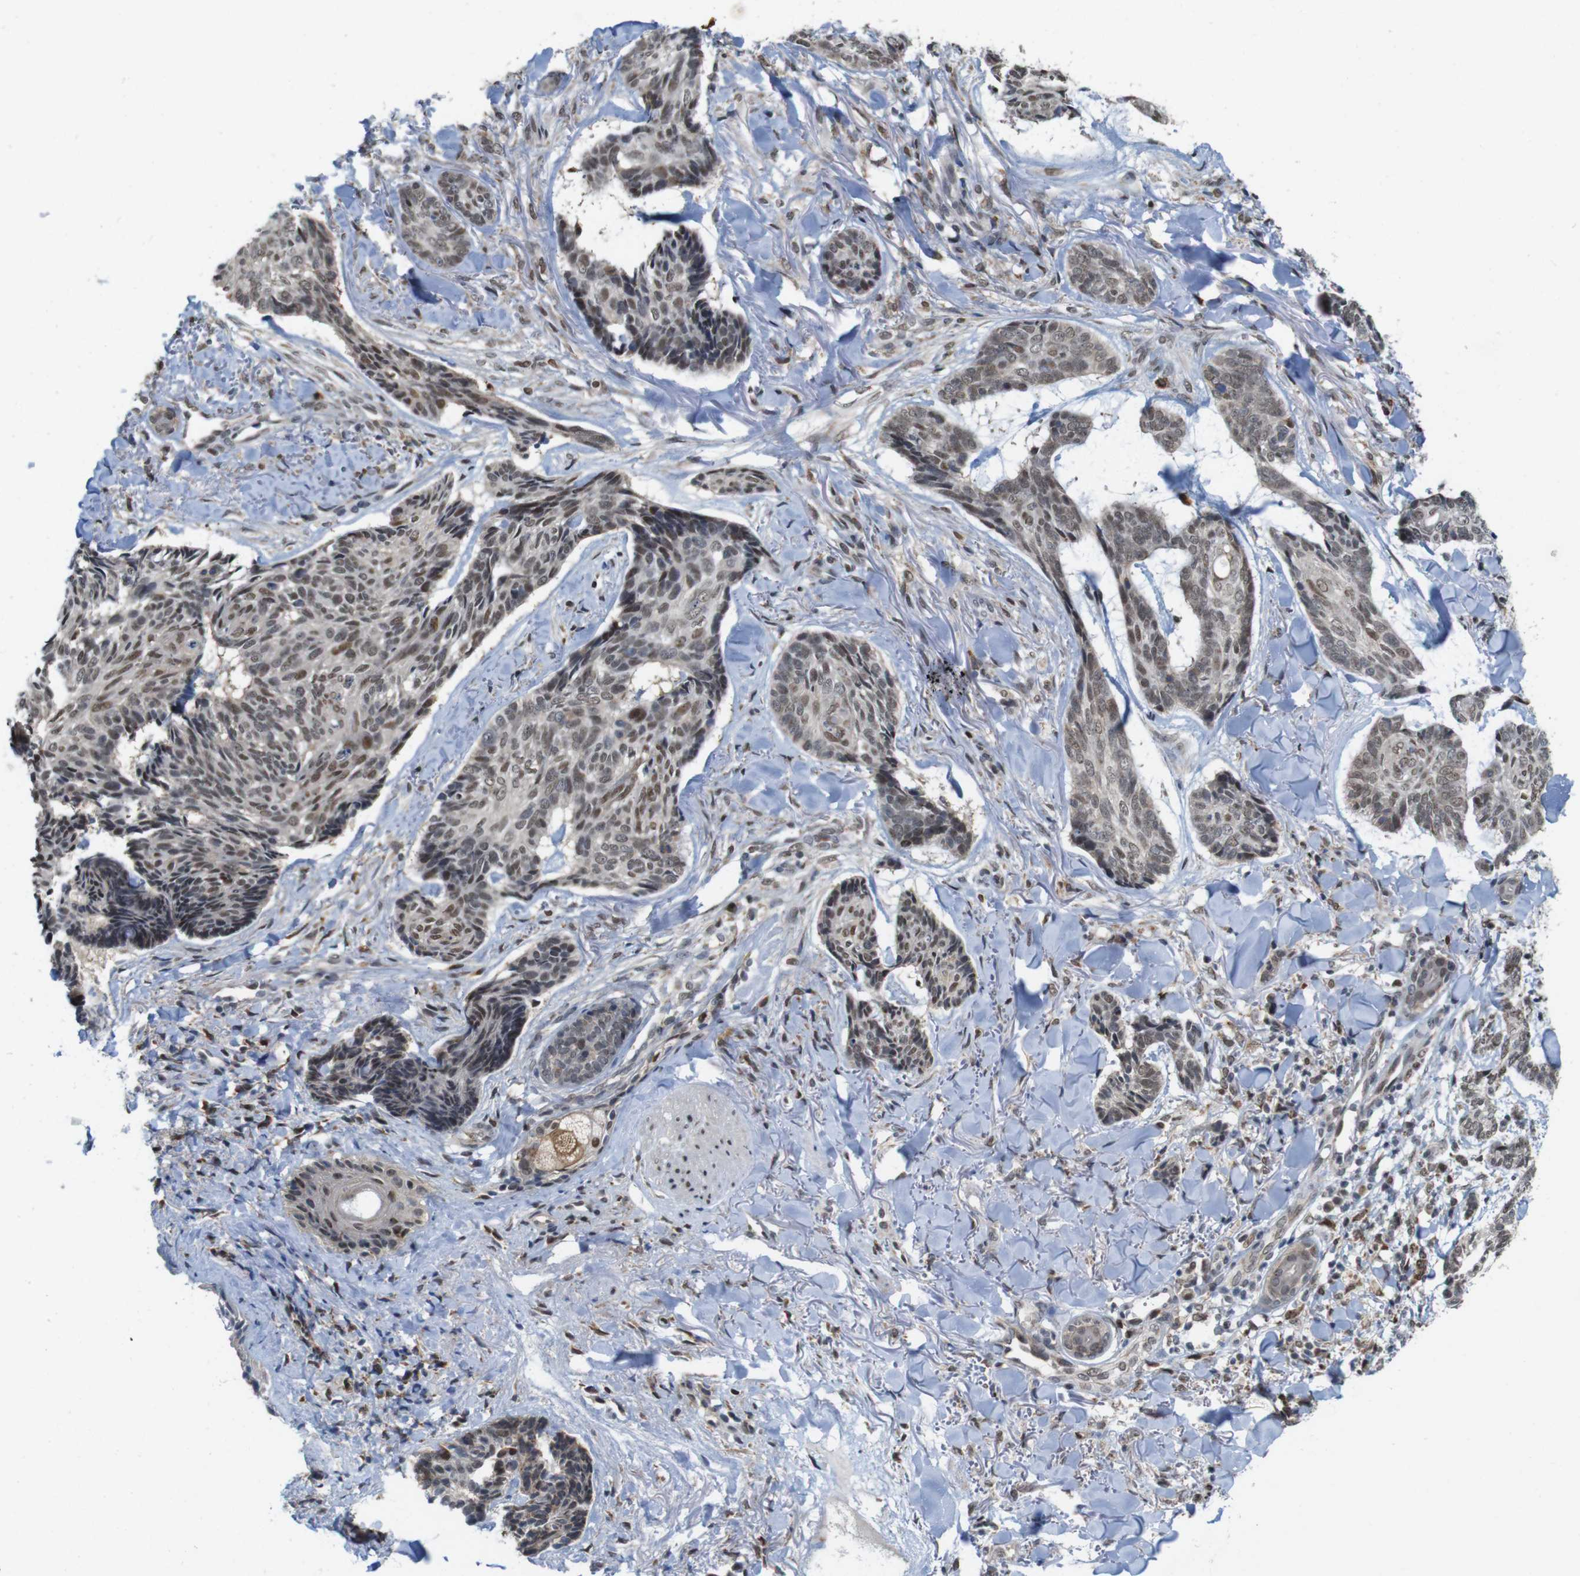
{"staining": {"intensity": "moderate", "quantity": ">75%", "location": "cytoplasmic/membranous,nuclear"}, "tissue": "skin cancer", "cell_type": "Tumor cells", "image_type": "cancer", "snomed": [{"axis": "morphology", "description": "Basal cell carcinoma"}, {"axis": "topography", "description": "Skin"}], "caption": "Skin cancer (basal cell carcinoma) was stained to show a protein in brown. There is medium levels of moderate cytoplasmic/membranous and nuclear expression in about >75% of tumor cells.", "gene": "PNMA8A", "patient": {"sex": "male", "age": 43}}